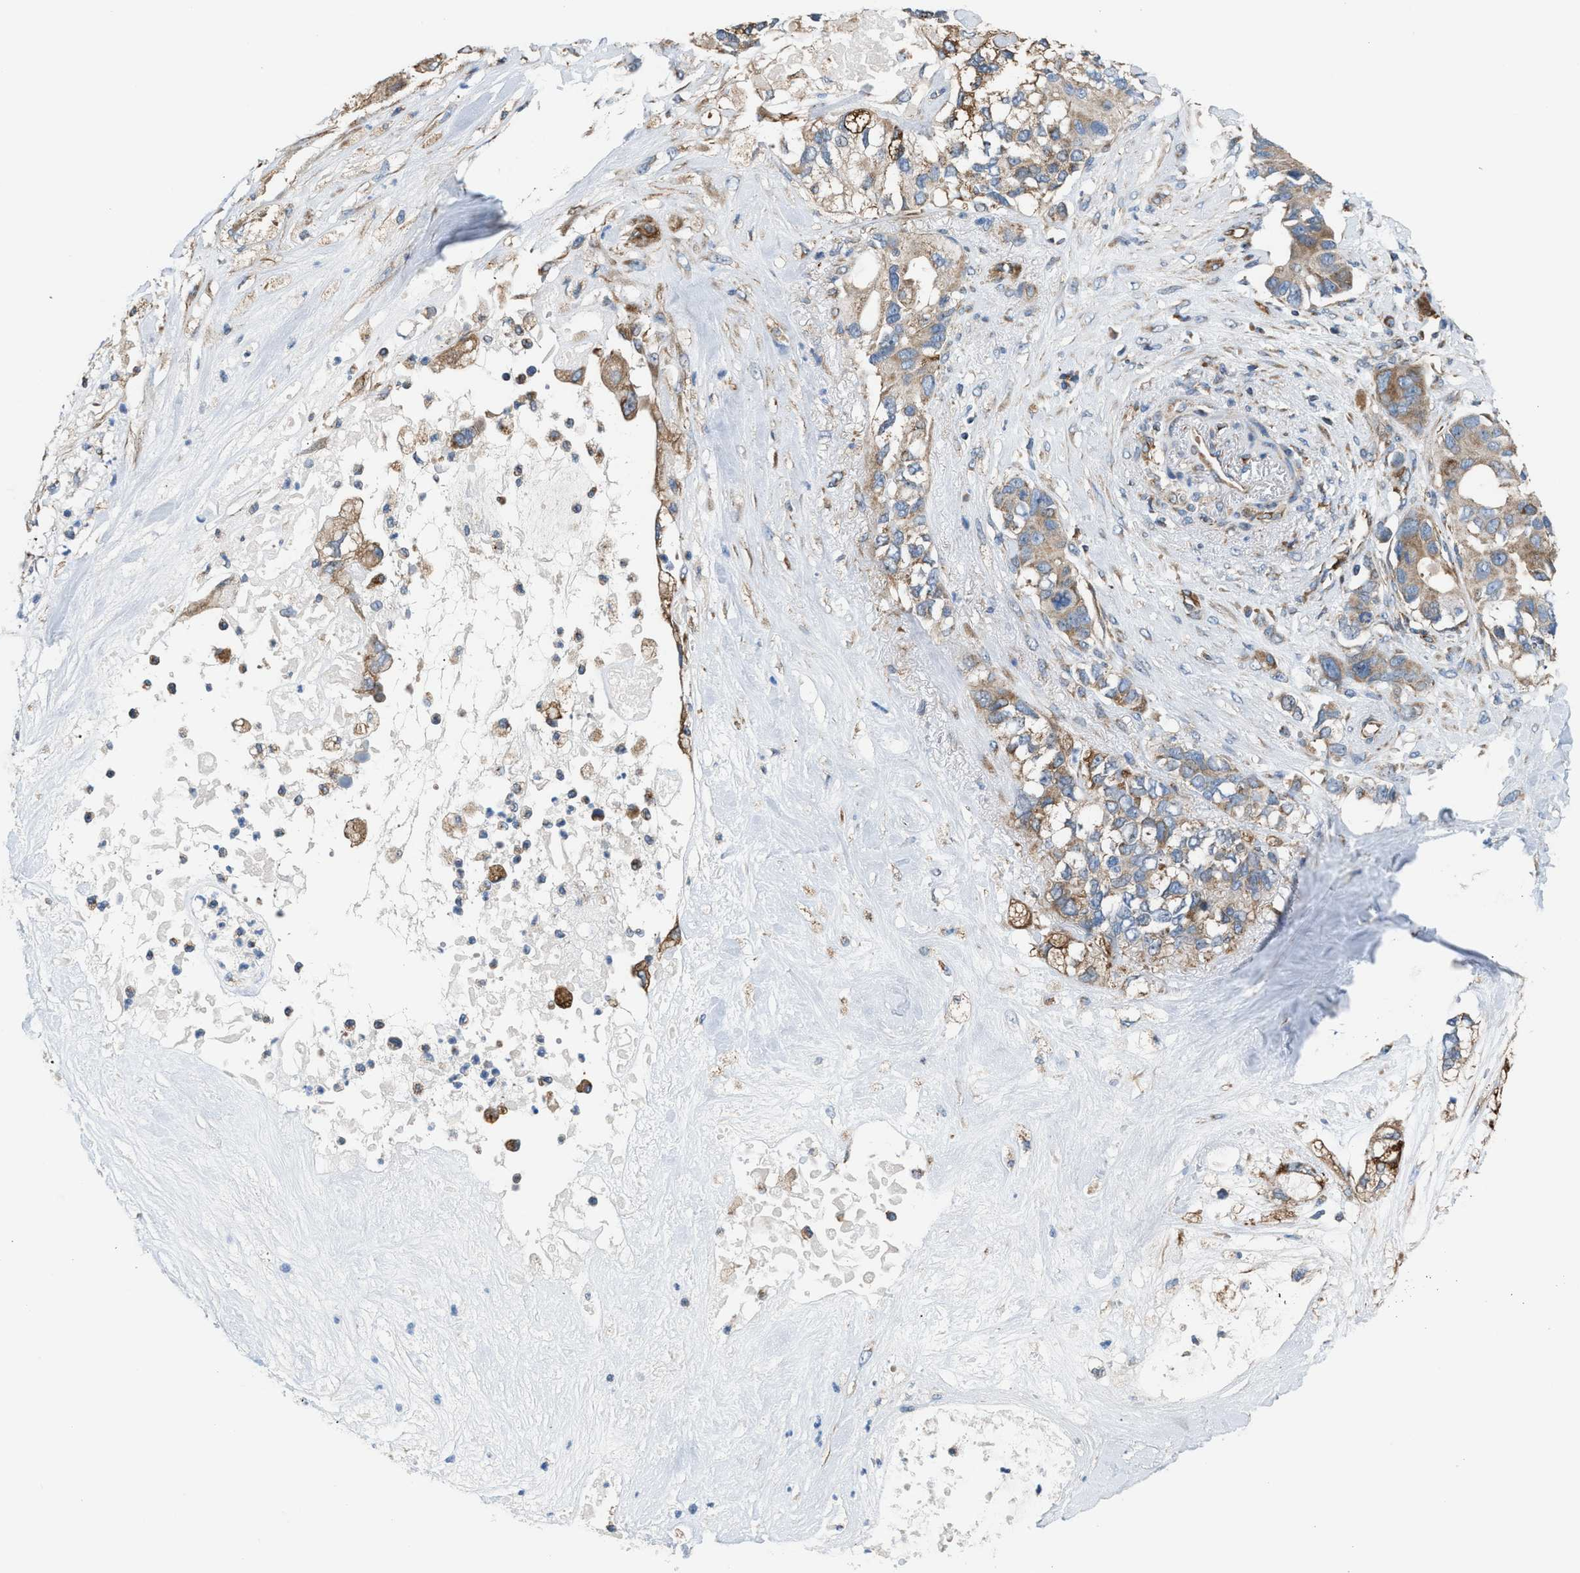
{"staining": {"intensity": "moderate", "quantity": ">75%", "location": "cytoplasmic/membranous"}, "tissue": "pancreatic cancer", "cell_type": "Tumor cells", "image_type": "cancer", "snomed": [{"axis": "morphology", "description": "Adenocarcinoma, NOS"}, {"axis": "topography", "description": "Pancreas"}], "caption": "A high-resolution photomicrograph shows IHC staining of pancreatic cancer (adenocarcinoma), which reveals moderate cytoplasmic/membranous positivity in approximately >75% of tumor cells. (DAB IHC, brown staining for protein, blue staining for nuclei).", "gene": "SLC10A3", "patient": {"sex": "female", "age": 56}}